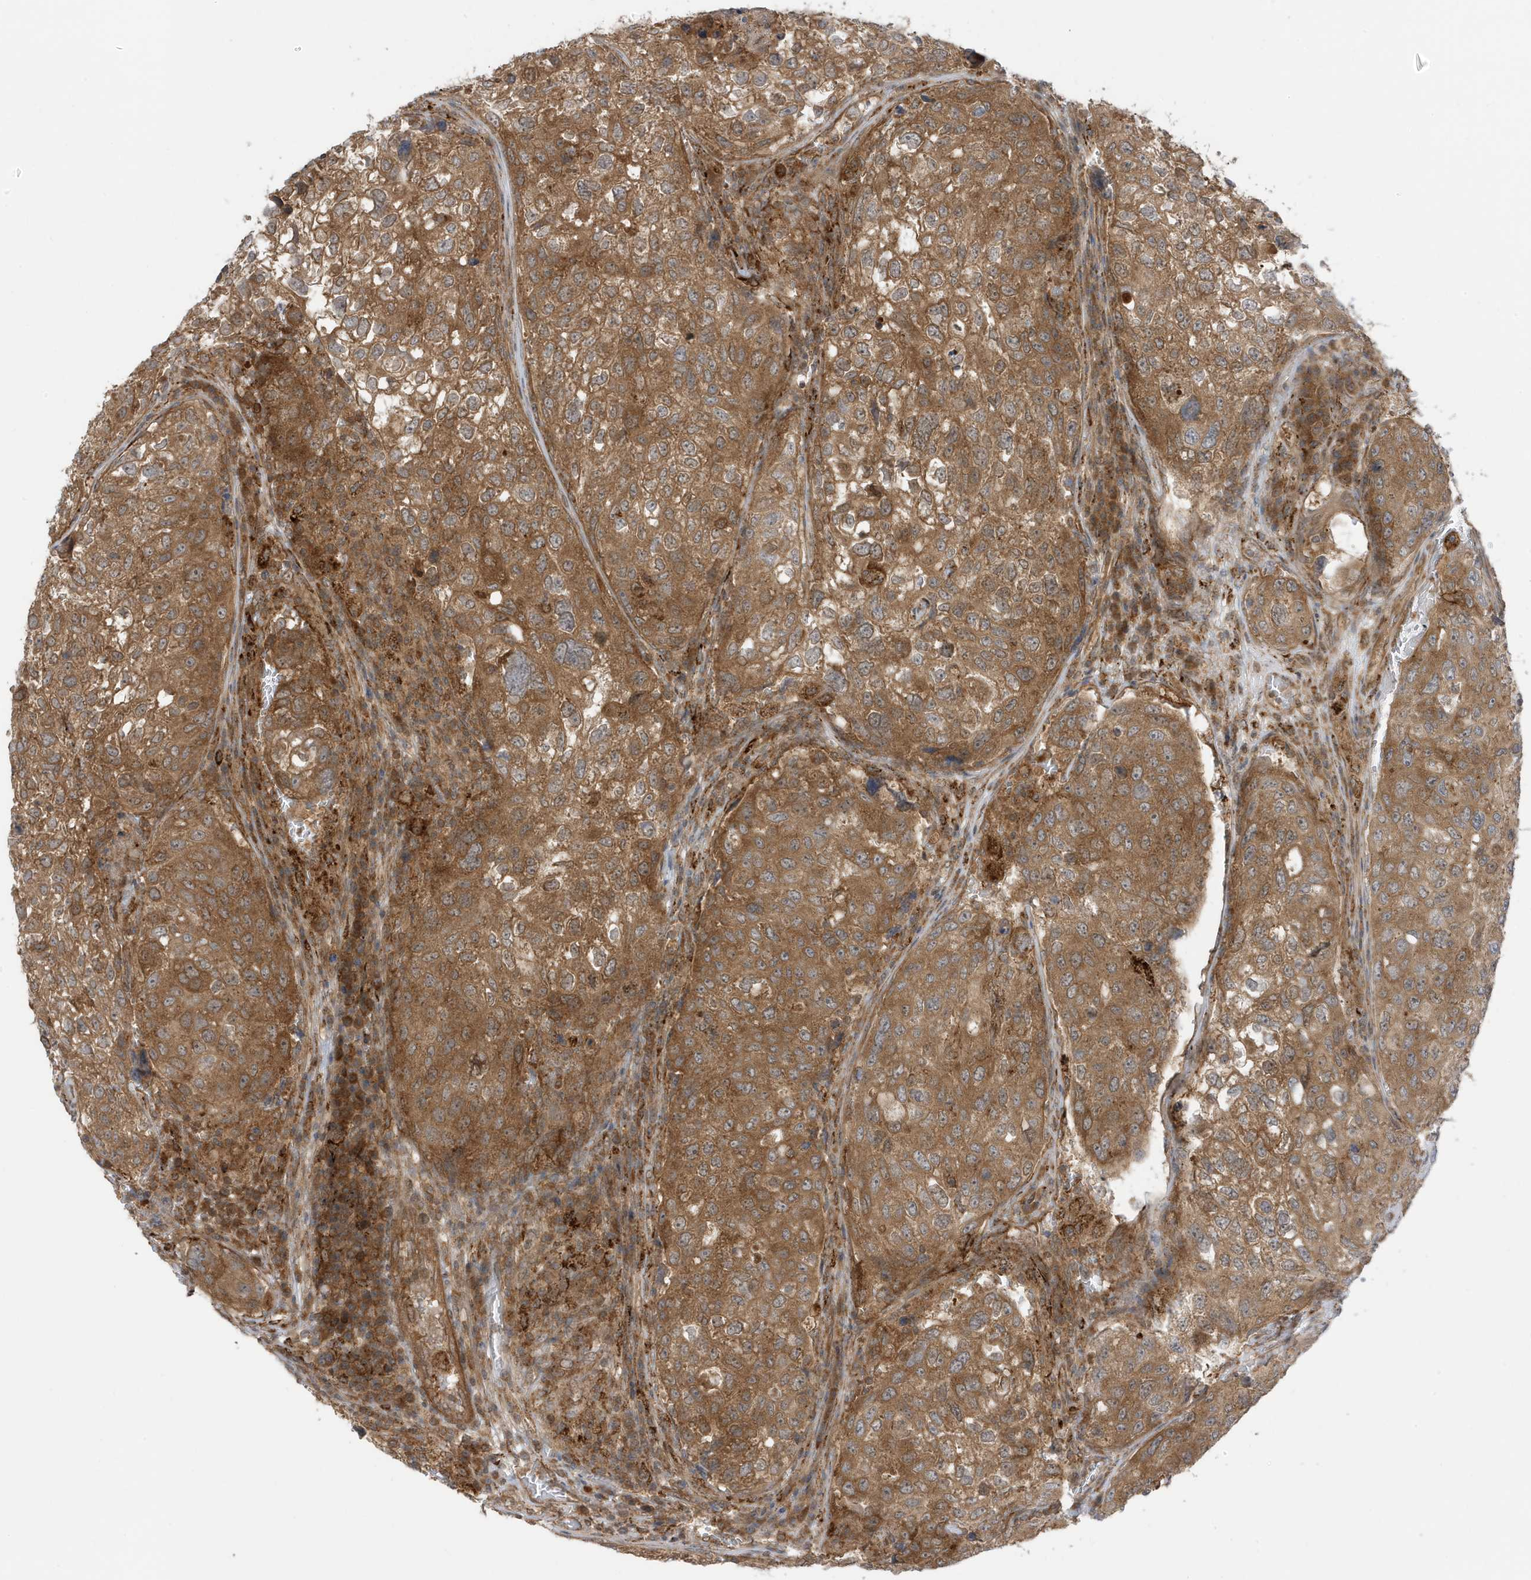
{"staining": {"intensity": "moderate", "quantity": ">75%", "location": "cytoplasmic/membranous"}, "tissue": "urothelial cancer", "cell_type": "Tumor cells", "image_type": "cancer", "snomed": [{"axis": "morphology", "description": "Urothelial carcinoma, High grade"}, {"axis": "topography", "description": "Lymph node"}, {"axis": "topography", "description": "Urinary bladder"}], "caption": "Human urothelial carcinoma (high-grade) stained for a protein (brown) demonstrates moderate cytoplasmic/membranous positive staining in approximately >75% of tumor cells.", "gene": "DHX36", "patient": {"sex": "male", "age": 51}}